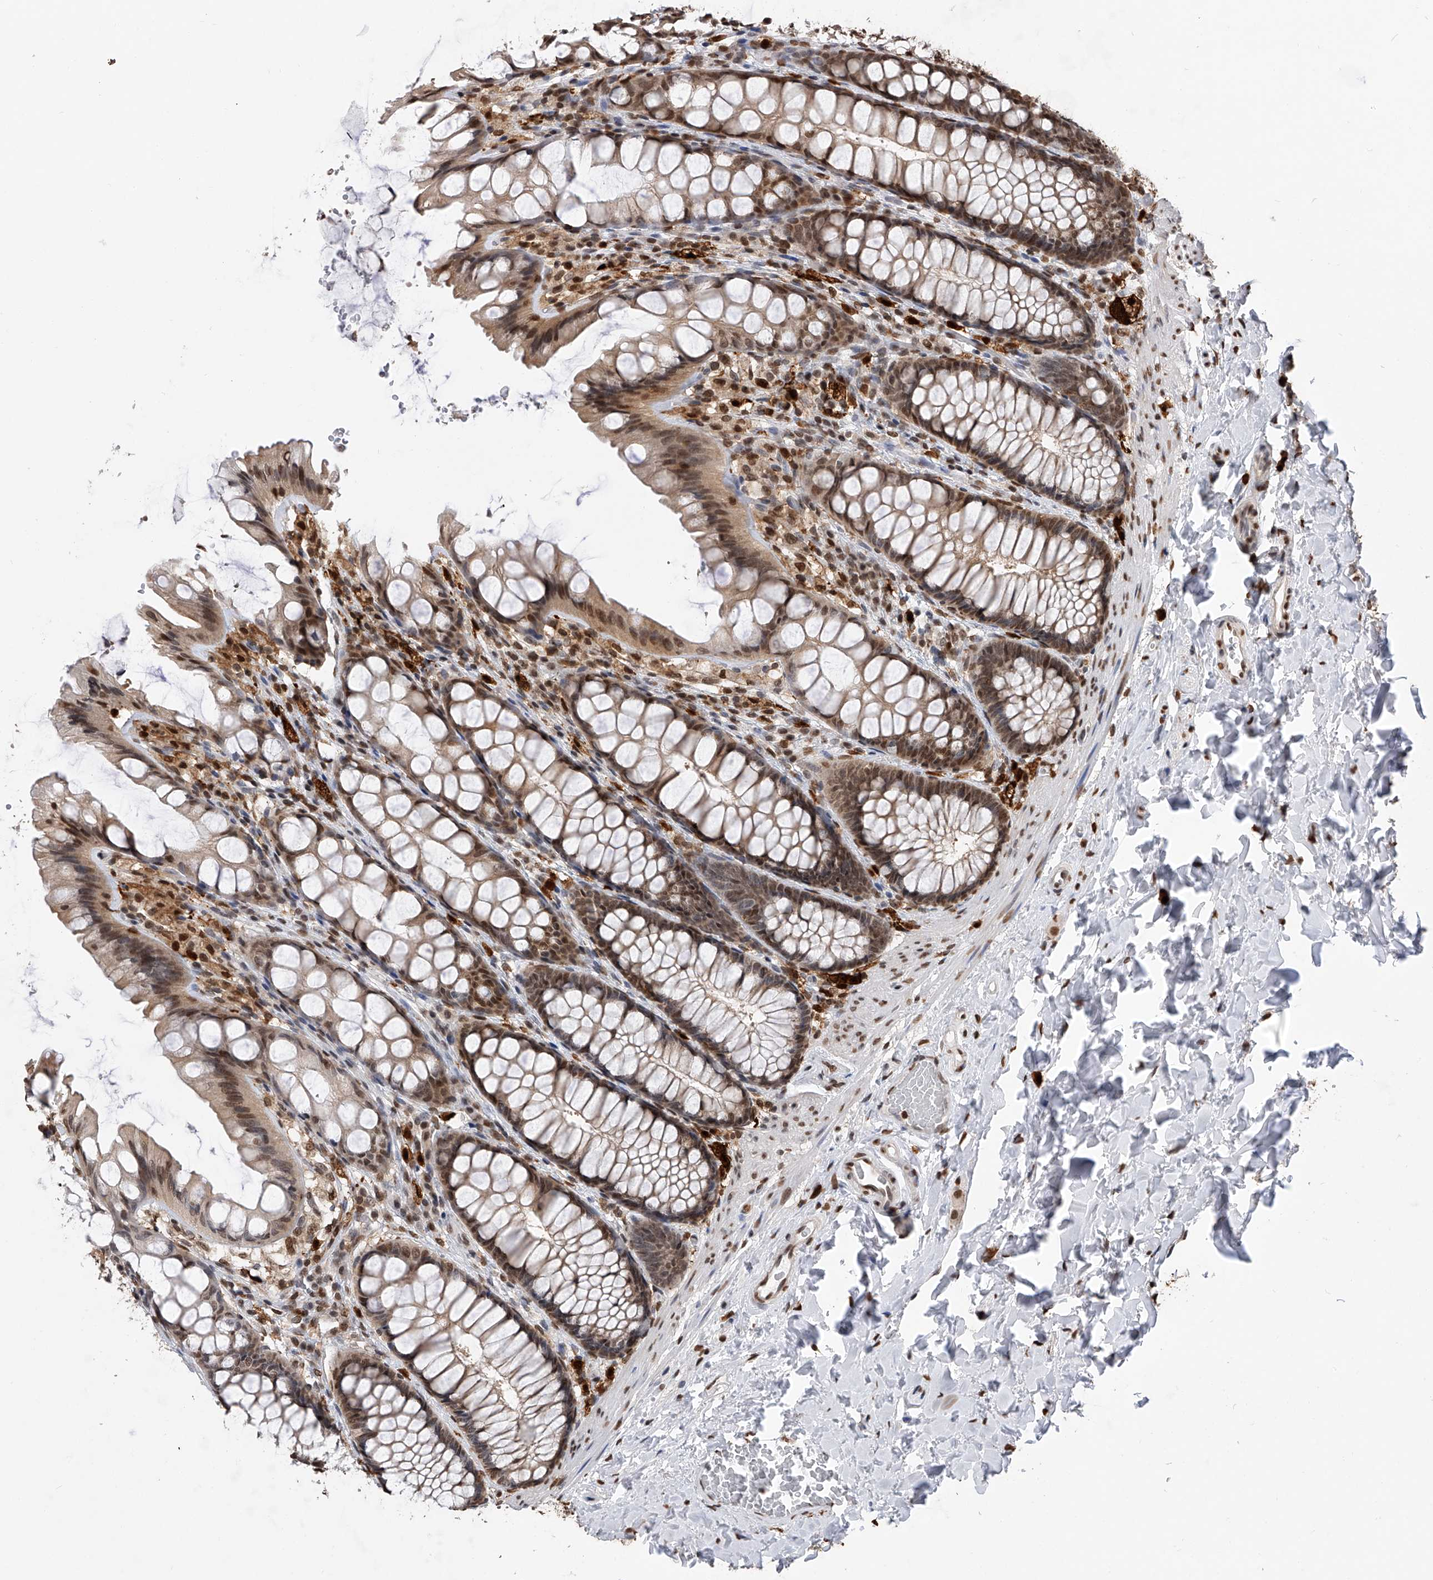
{"staining": {"intensity": "moderate", "quantity": "25%-75%", "location": "nuclear"}, "tissue": "colon", "cell_type": "Endothelial cells", "image_type": "normal", "snomed": [{"axis": "morphology", "description": "Normal tissue, NOS"}, {"axis": "topography", "description": "Colon"}], "caption": "Immunohistochemistry (IHC) of normal colon exhibits medium levels of moderate nuclear staining in approximately 25%-75% of endothelial cells. (DAB IHC with brightfield microscopy, high magnification).", "gene": "CFAP410", "patient": {"sex": "male", "age": 47}}